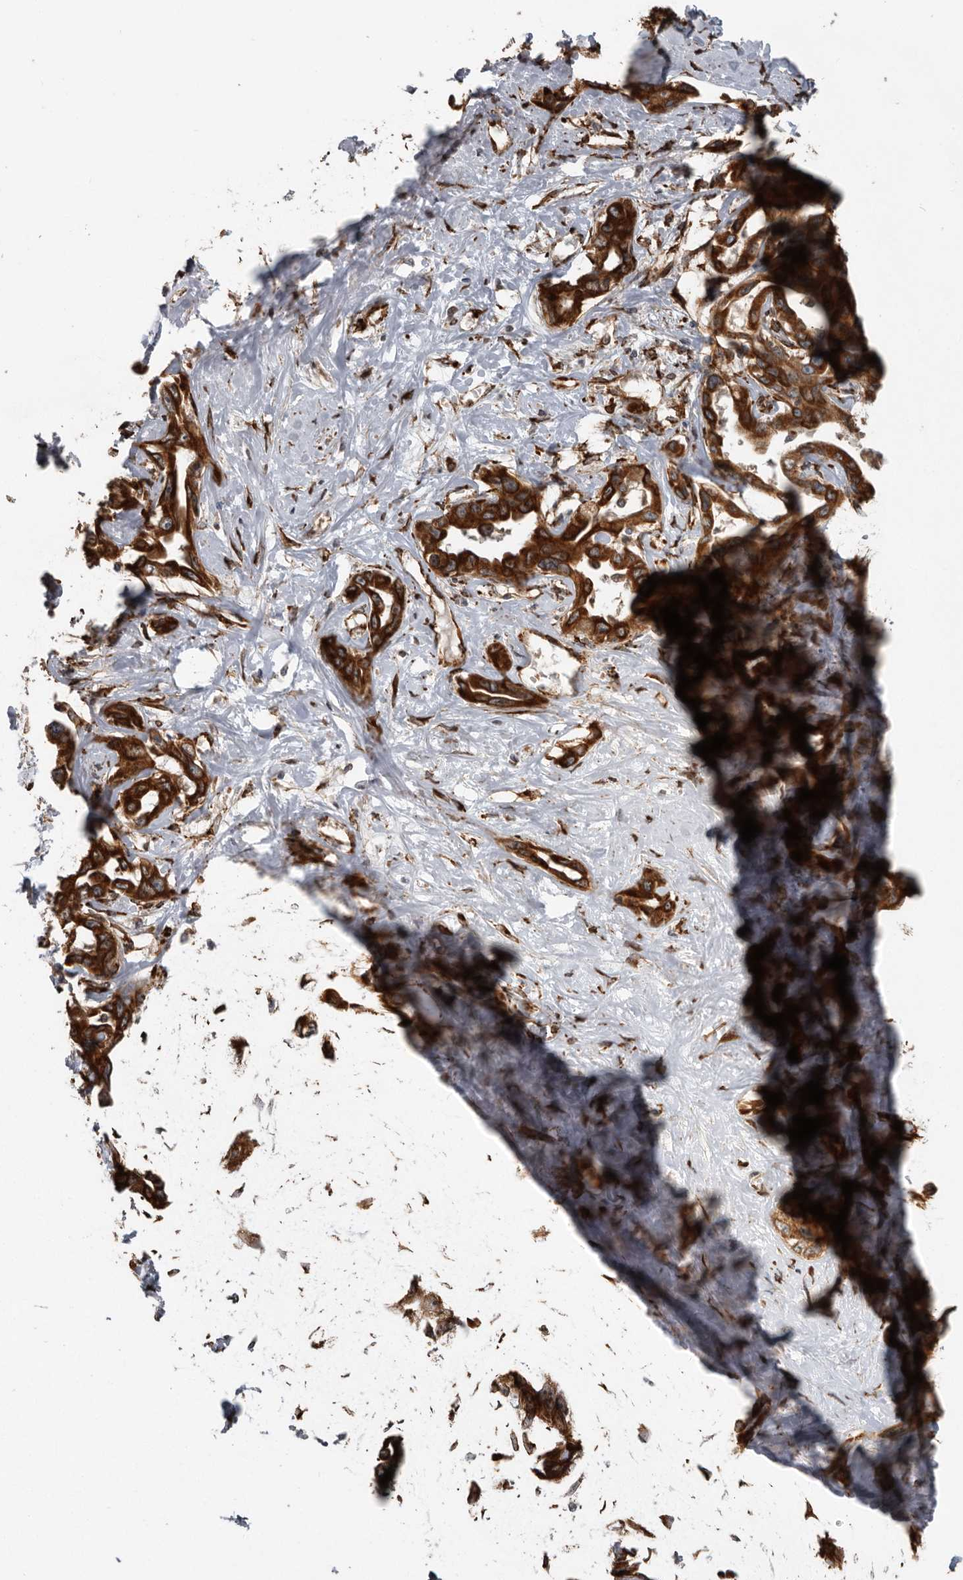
{"staining": {"intensity": "strong", "quantity": ">75%", "location": "cytoplasmic/membranous"}, "tissue": "liver cancer", "cell_type": "Tumor cells", "image_type": "cancer", "snomed": [{"axis": "morphology", "description": "Cholangiocarcinoma"}, {"axis": "topography", "description": "Liver"}], "caption": "Liver cholangiocarcinoma stained with a brown dye displays strong cytoplasmic/membranous positive expression in about >75% of tumor cells.", "gene": "CEP350", "patient": {"sex": "male", "age": 59}}